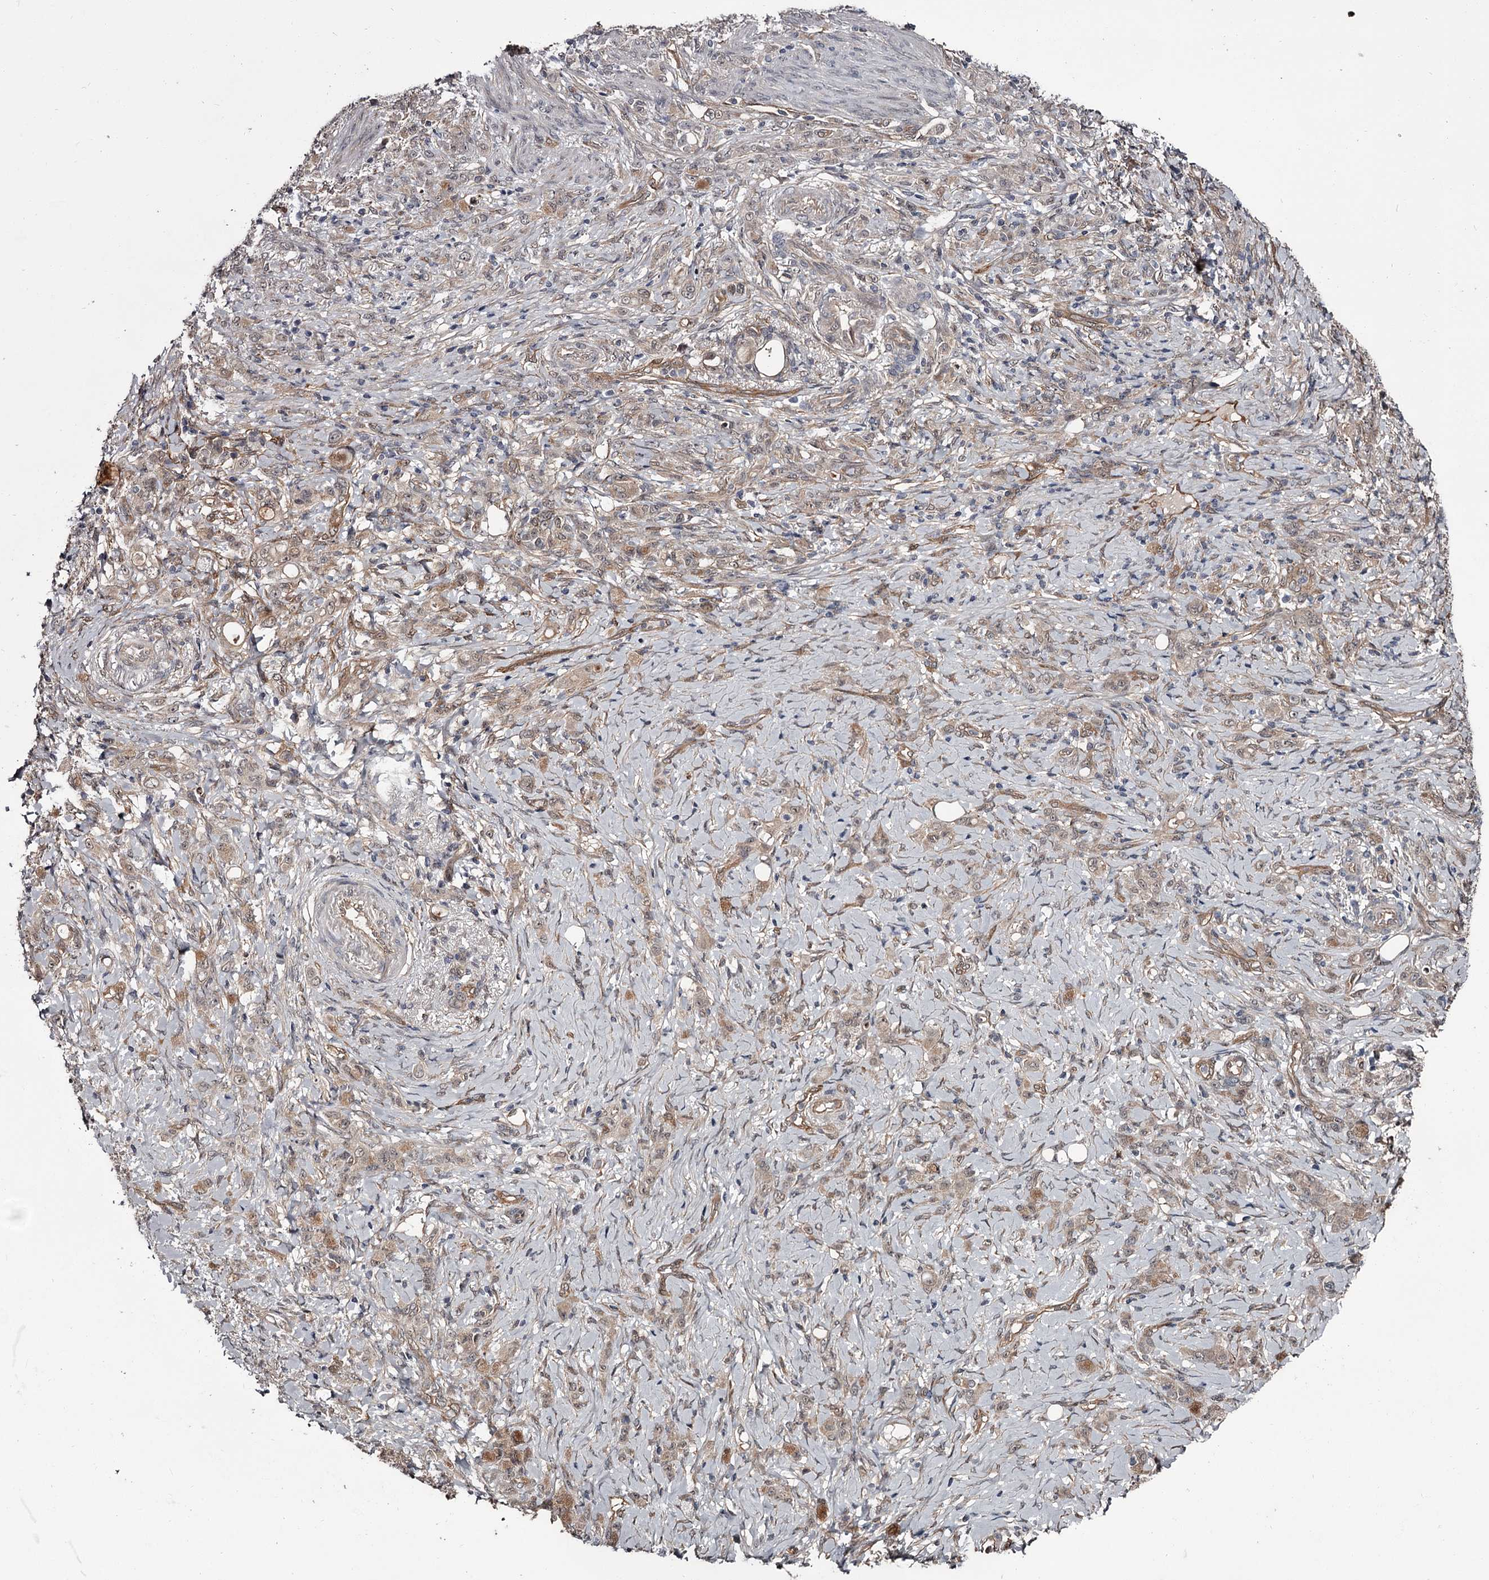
{"staining": {"intensity": "weak", "quantity": "25%-75%", "location": "cytoplasmic/membranous"}, "tissue": "stomach cancer", "cell_type": "Tumor cells", "image_type": "cancer", "snomed": [{"axis": "morphology", "description": "Adenocarcinoma, NOS"}, {"axis": "topography", "description": "Stomach"}], "caption": "Immunohistochemistry (IHC) staining of stomach adenocarcinoma, which demonstrates low levels of weak cytoplasmic/membranous positivity in about 25%-75% of tumor cells indicating weak cytoplasmic/membranous protein staining. The staining was performed using DAB (brown) for protein detection and nuclei were counterstained in hematoxylin (blue).", "gene": "CDC42EP2", "patient": {"sex": "female", "age": 79}}